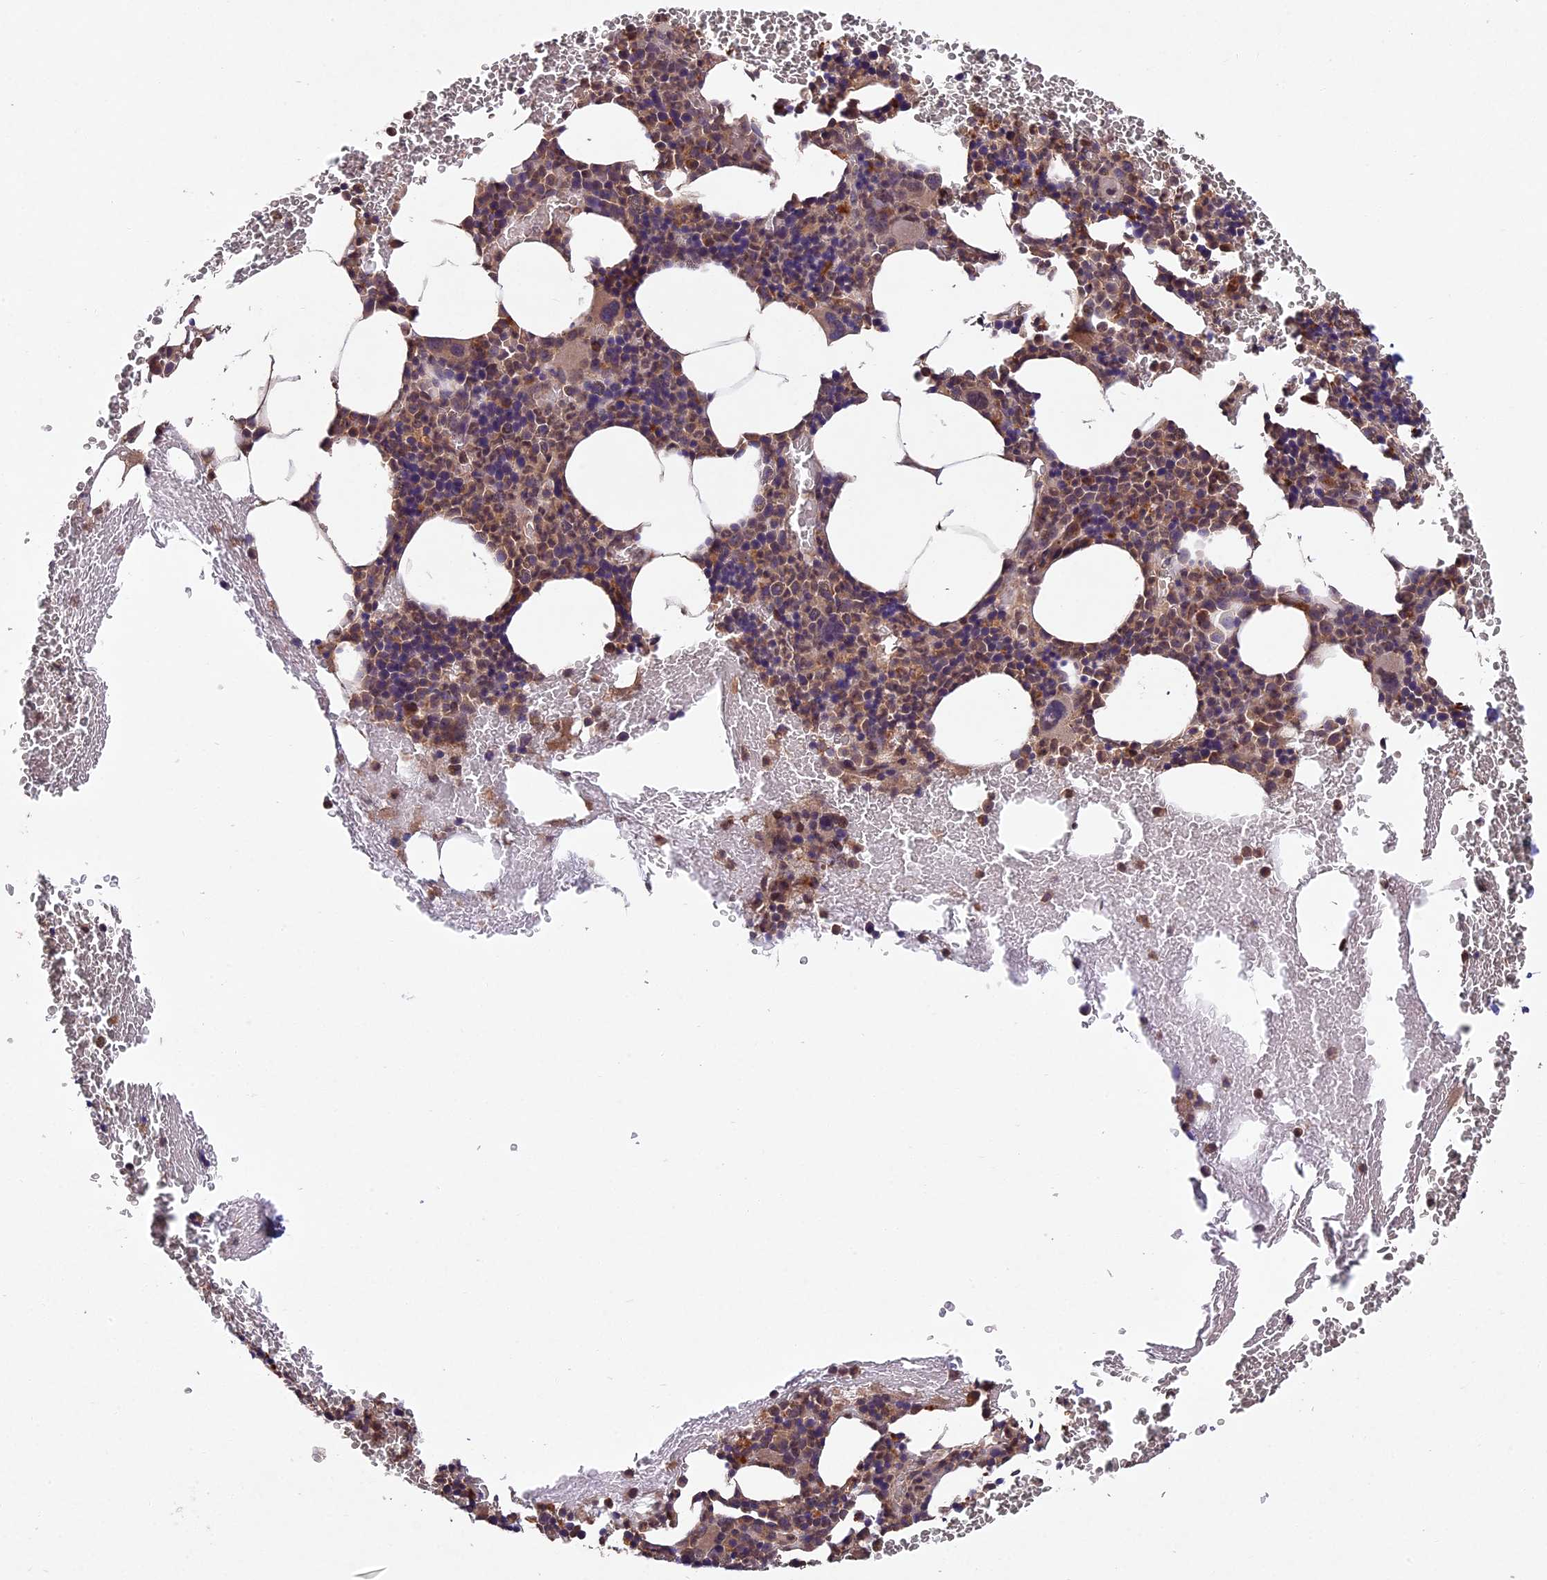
{"staining": {"intensity": "moderate", "quantity": "25%-75%", "location": "cytoplasmic/membranous"}, "tissue": "bone marrow", "cell_type": "Hematopoietic cells", "image_type": "normal", "snomed": [{"axis": "morphology", "description": "Normal tissue, NOS"}, {"axis": "topography", "description": "Bone marrow"}], "caption": "The photomicrograph demonstrates staining of unremarkable bone marrow, revealing moderate cytoplasmic/membranous protein staining (brown color) within hematopoietic cells.", "gene": "CHAC1", "patient": {"sex": "male", "age": 75}}